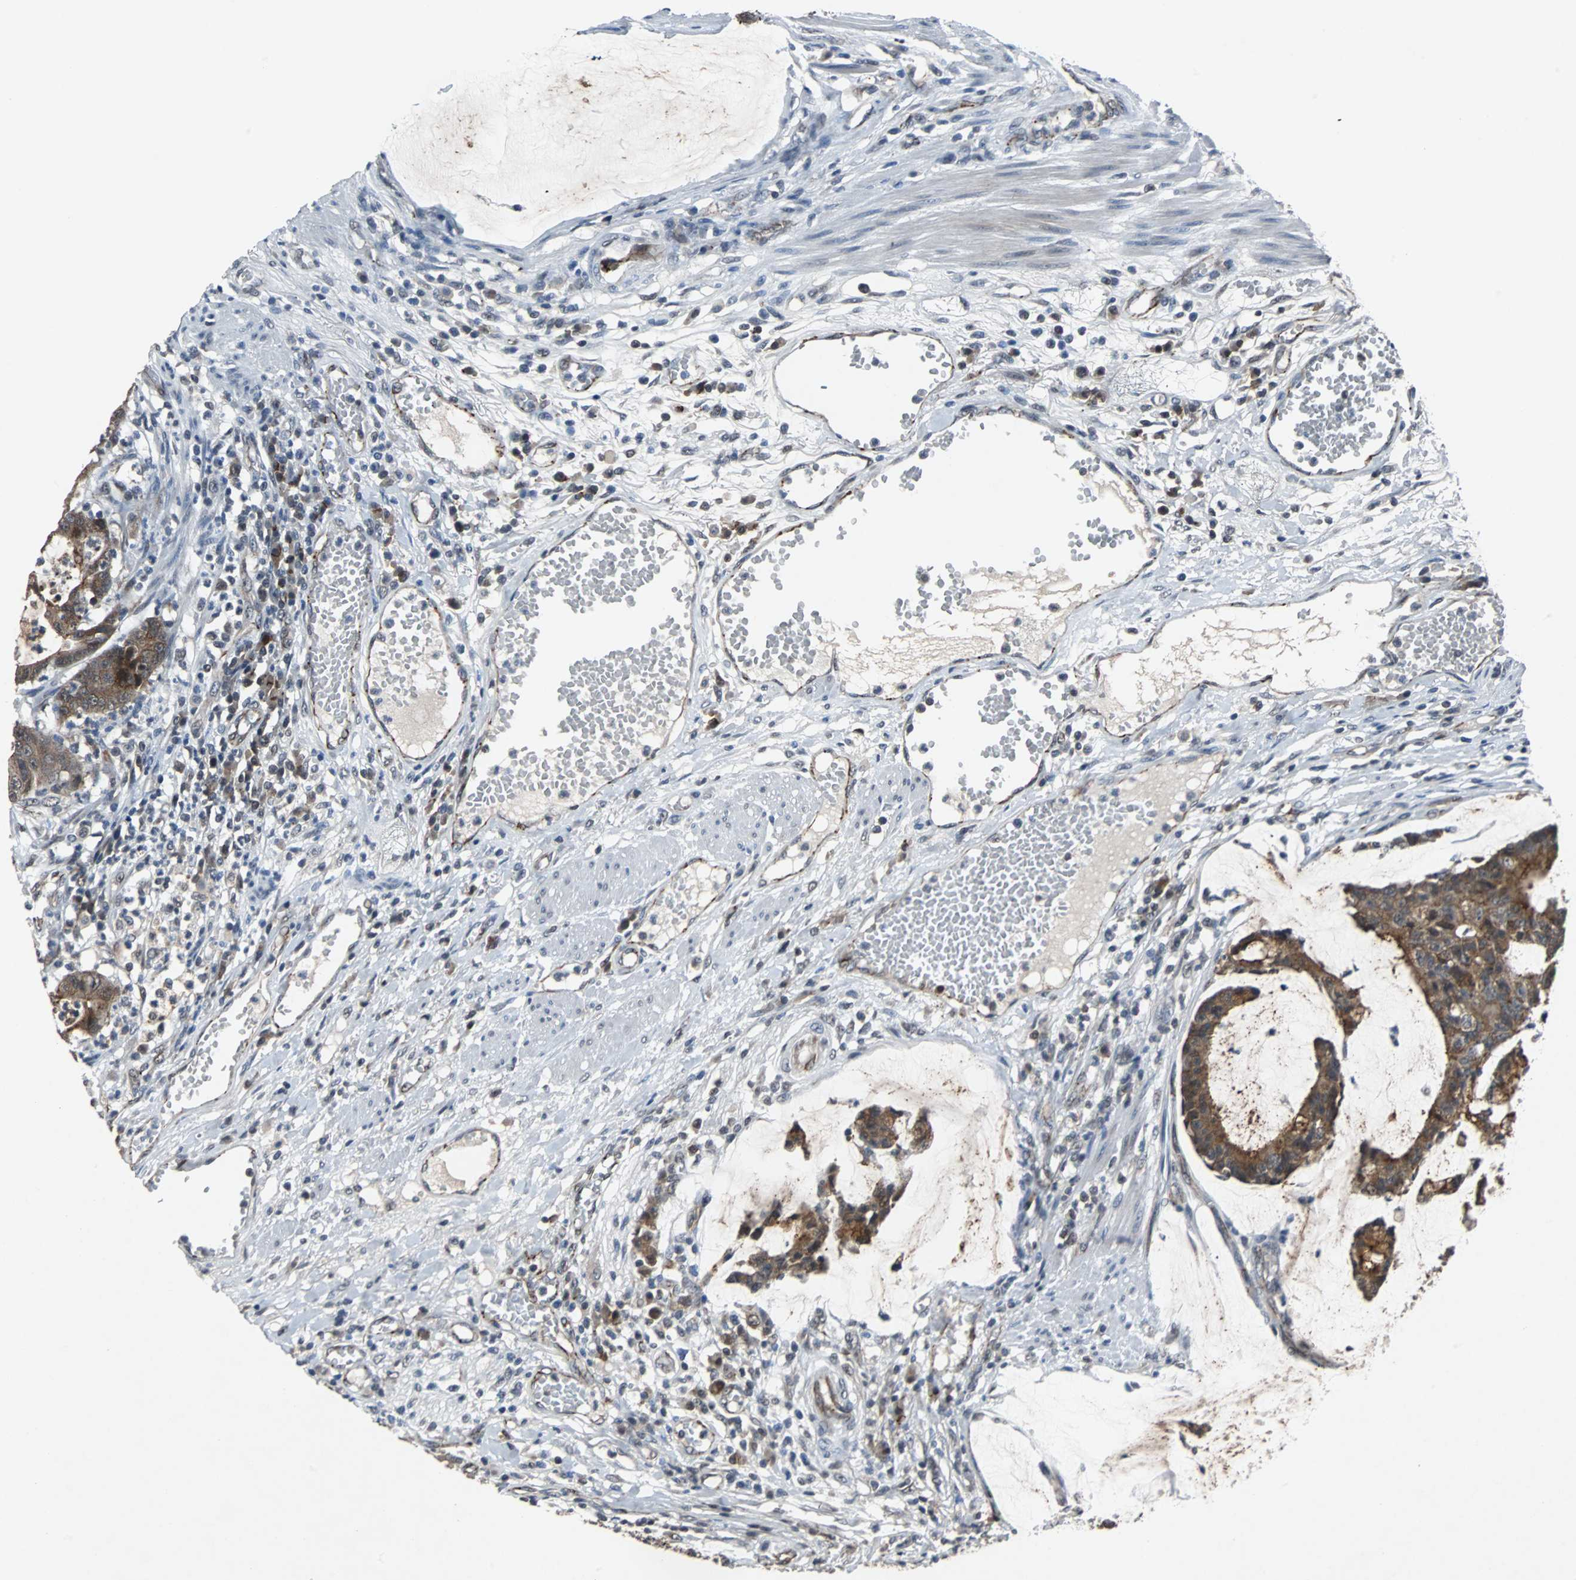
{"staining": {"intensity": "moderate", "quantity": ">75%", "location": "cytoplasmic/membranous"}, "tissue": "colorectal cancer", "cell_type": "Tumor cells", "image_type": "cancer", "snomed": [{"axis": "morphology", "description": "Adenocarcinoma, NOS"}, {"axis": "topography", "description": "Colon"}], "caption": "Moderate cytoplasmic/membranous protein staining is seen in approximately >75% of tumor cells in colorectal cancer (adenocarcinoma). (DAB = brown stain, brightfield microscopy at high magnification).", "gene": "LSR", "patient": {"sex": "female", "age": 84}}